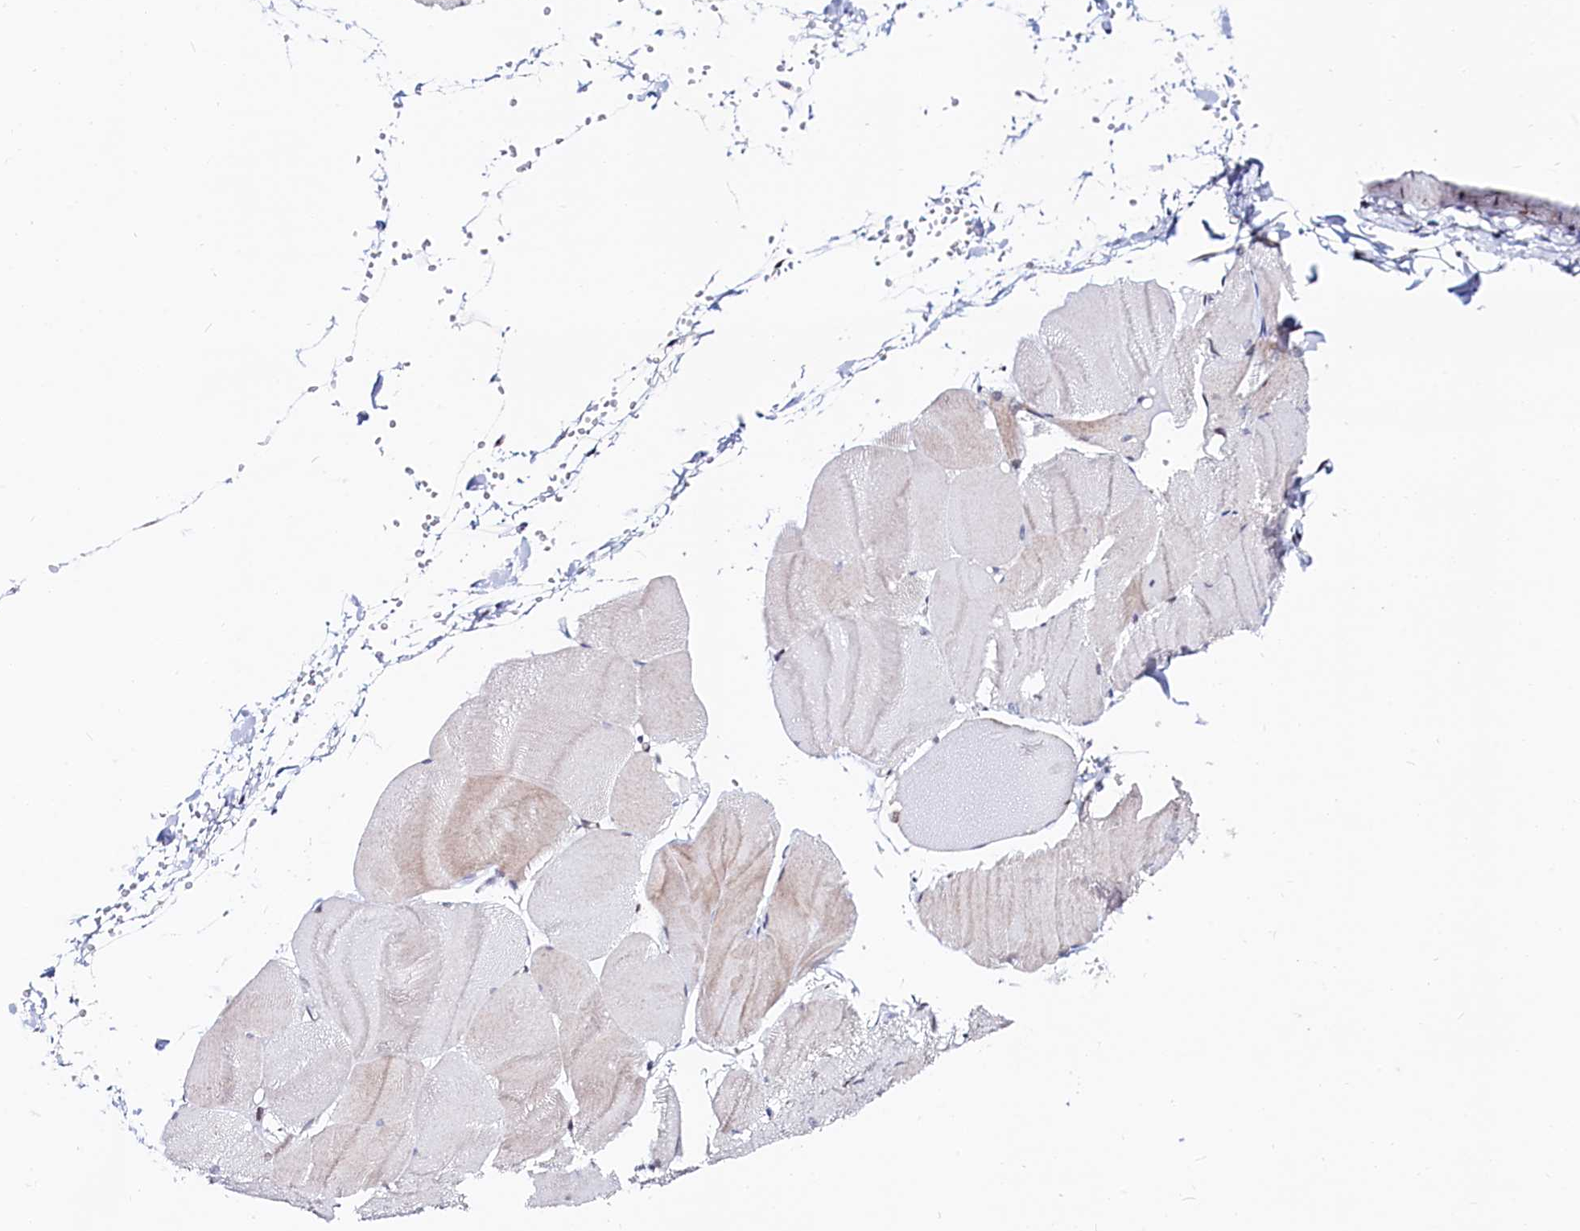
{"staining": {"intensity": "moderate", "quantity": "<25%", "location": "nuclear"}, "tissue": "skeletal muscle", "cell_type": "Myocytes", "image_type": "normal", "snomed": [{"axis": "morphology", "description": "Normal tissue, NOS"}, {"axis": "morphology", "description": "Basal cell carcinoma"}, {"axis": "topography", "description": "Skeletal muscle"}], "caption": "This image demonstrates IHC staining of benign skeletal muscle, with low moderate nuclear staining in approximately <25% of myocytes.", "gene": "HDGFL3", "patient": {"sex": "female", "age": 64}}